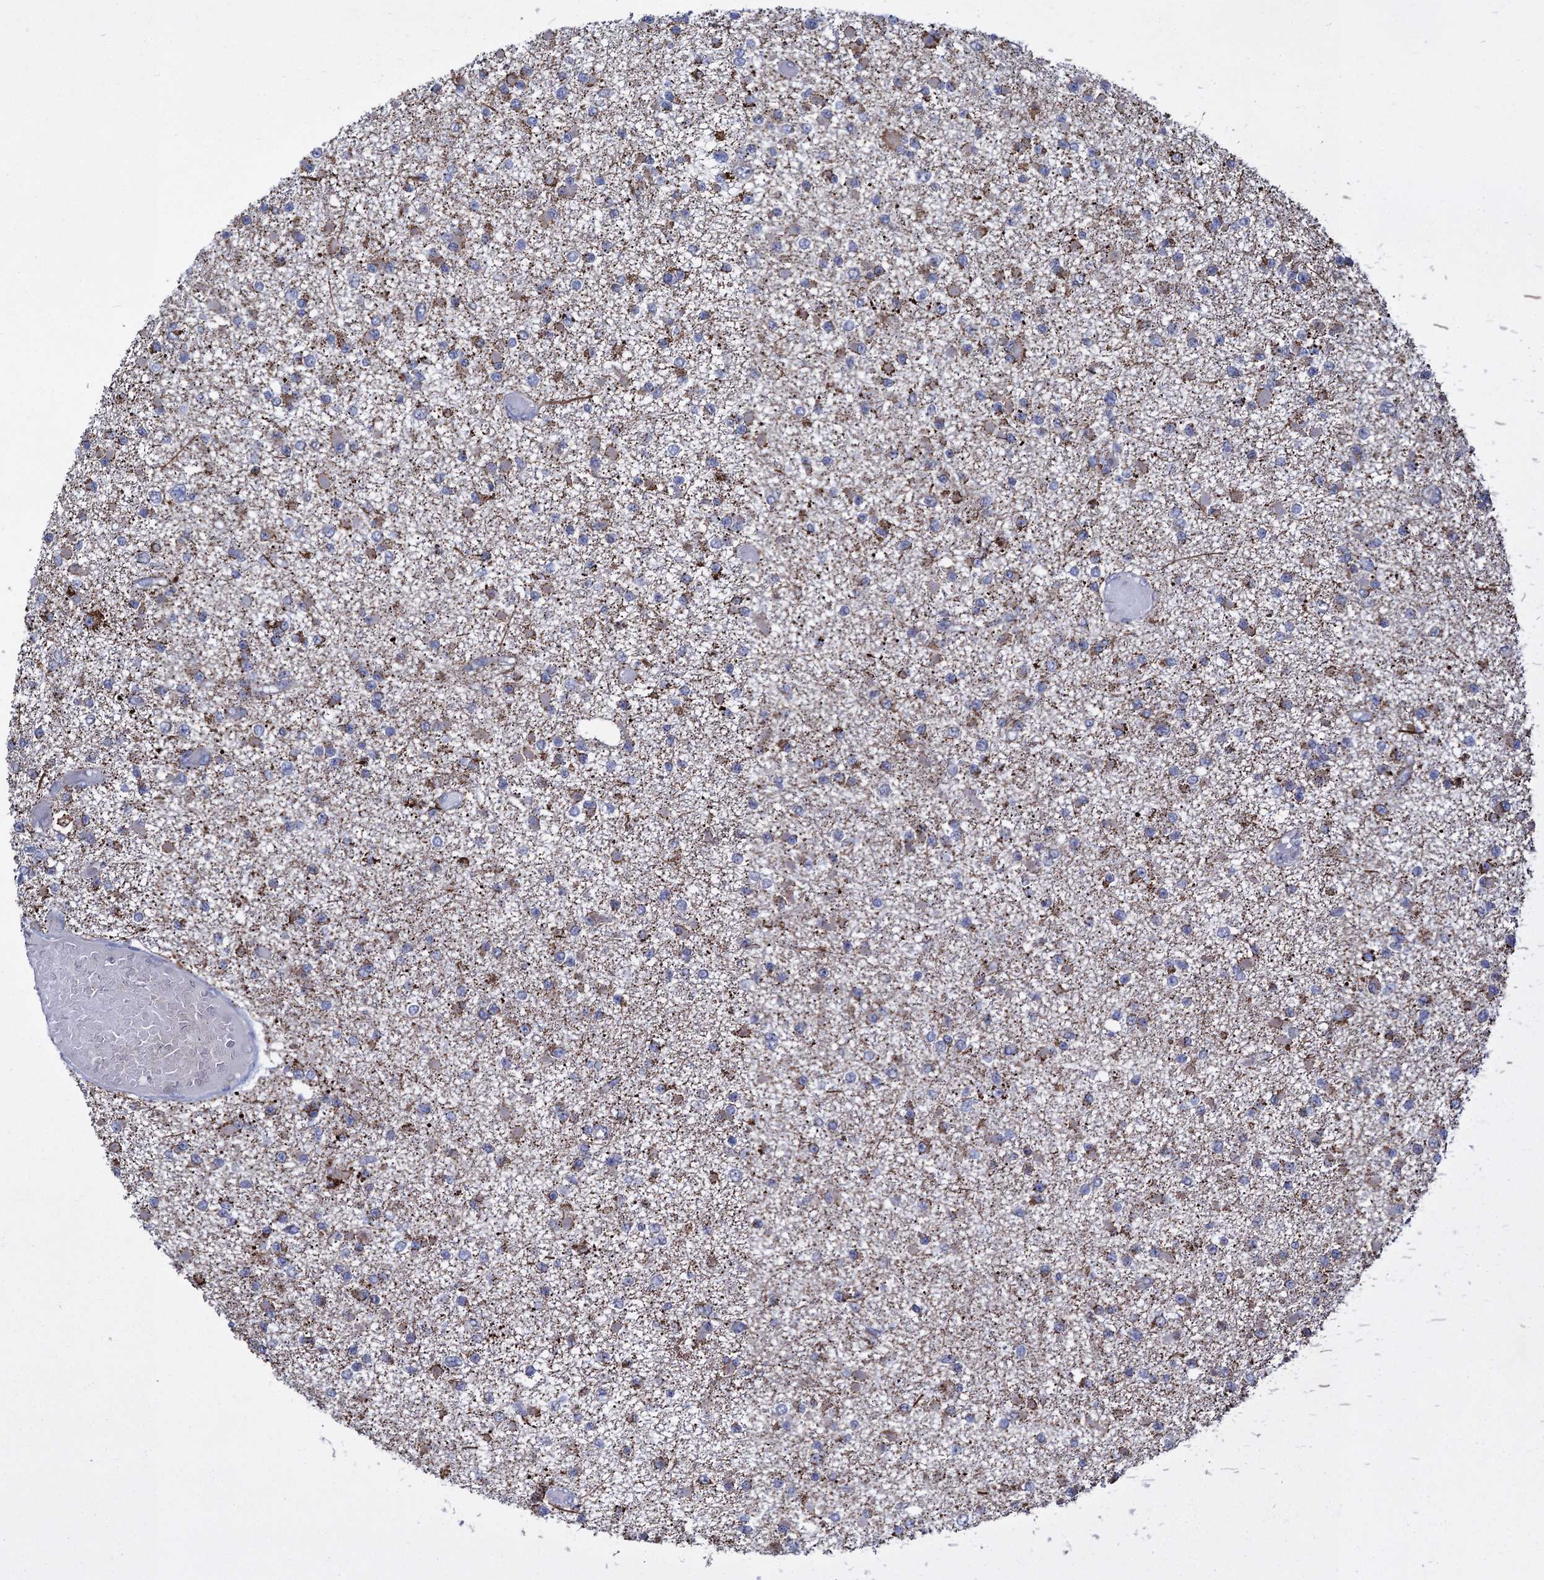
{"staining": {"intensity": "moderate", "quantity": "25%-75%", "location": "cytoplasmic/membranous"}, "tissue": "glioma", "cell_type": "Tumor cells", "image_type": "cancer", "snomed": [{"axis": "morphology", "description": "Glioma, malignant, Low grade"}, {"axis": "topography", "description": "Brain"}], "caption": "Brown immunohistochemical staining in human malignant low-grade glioma displays moderate cytoplasmic/membranous positivity in about 25%-75% of tumor cells.", "gene": "ANKS3", "patient": {"sex": "female", "age": 22}}